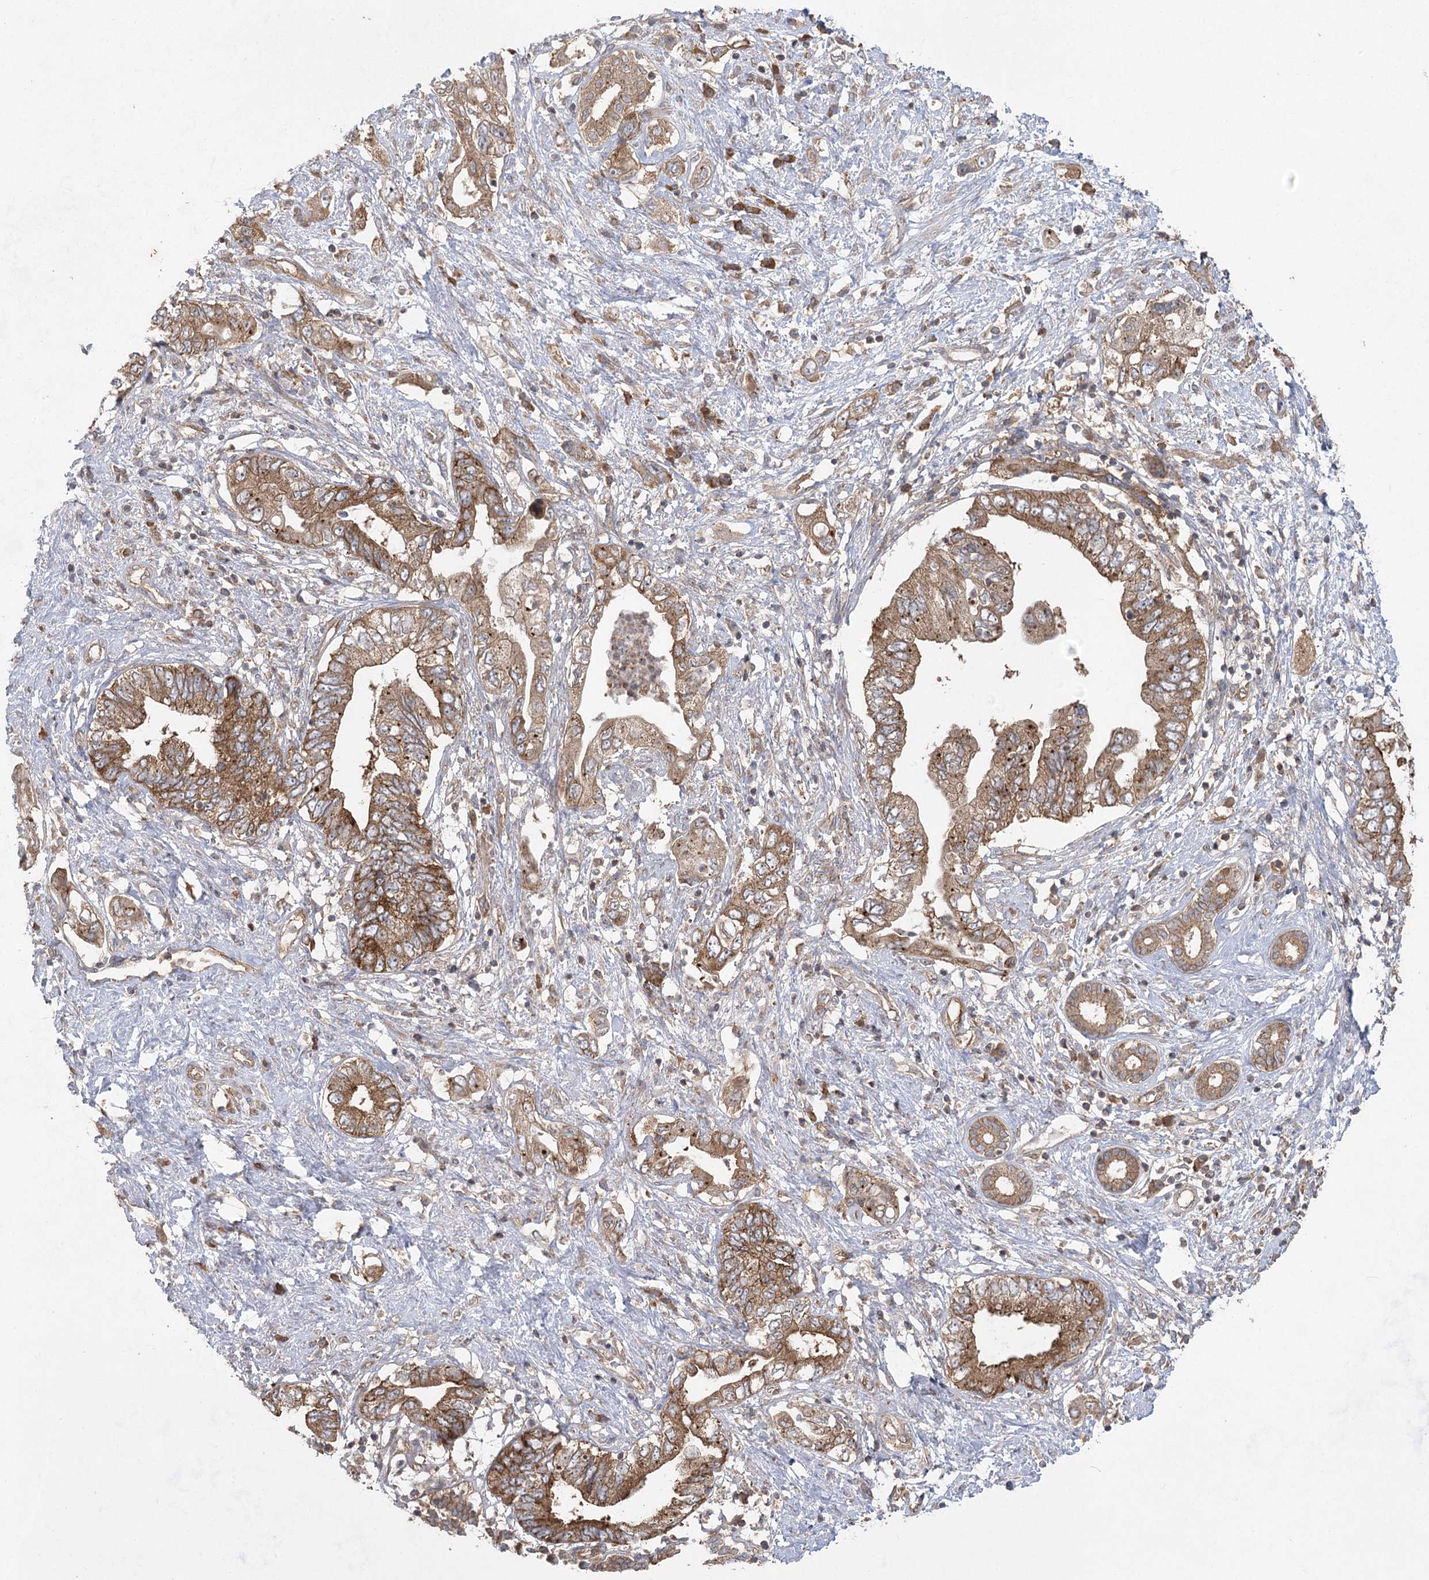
{"staining": {"intensity": "moderate", "quantity": ">75%", "location": "cytoplasmic/membranous"}, "tissue": "pancreatic cancer", "cell_type": "Tumor cells", "image_type": "cancer", "snomed": [{"axis": "morphology", "description": "Adenocarcinoma, NOS"}, {"axis": "topography", "description": "Pancreas"}], "caption": "A brown stain shows moderate cytoplasmic/membranous staining of a protein in human pancreatic cancer (adenocarcinoma) tumor cells.", "gene": "EIF3A", "patient": {"sex": "female", "age": 73}}